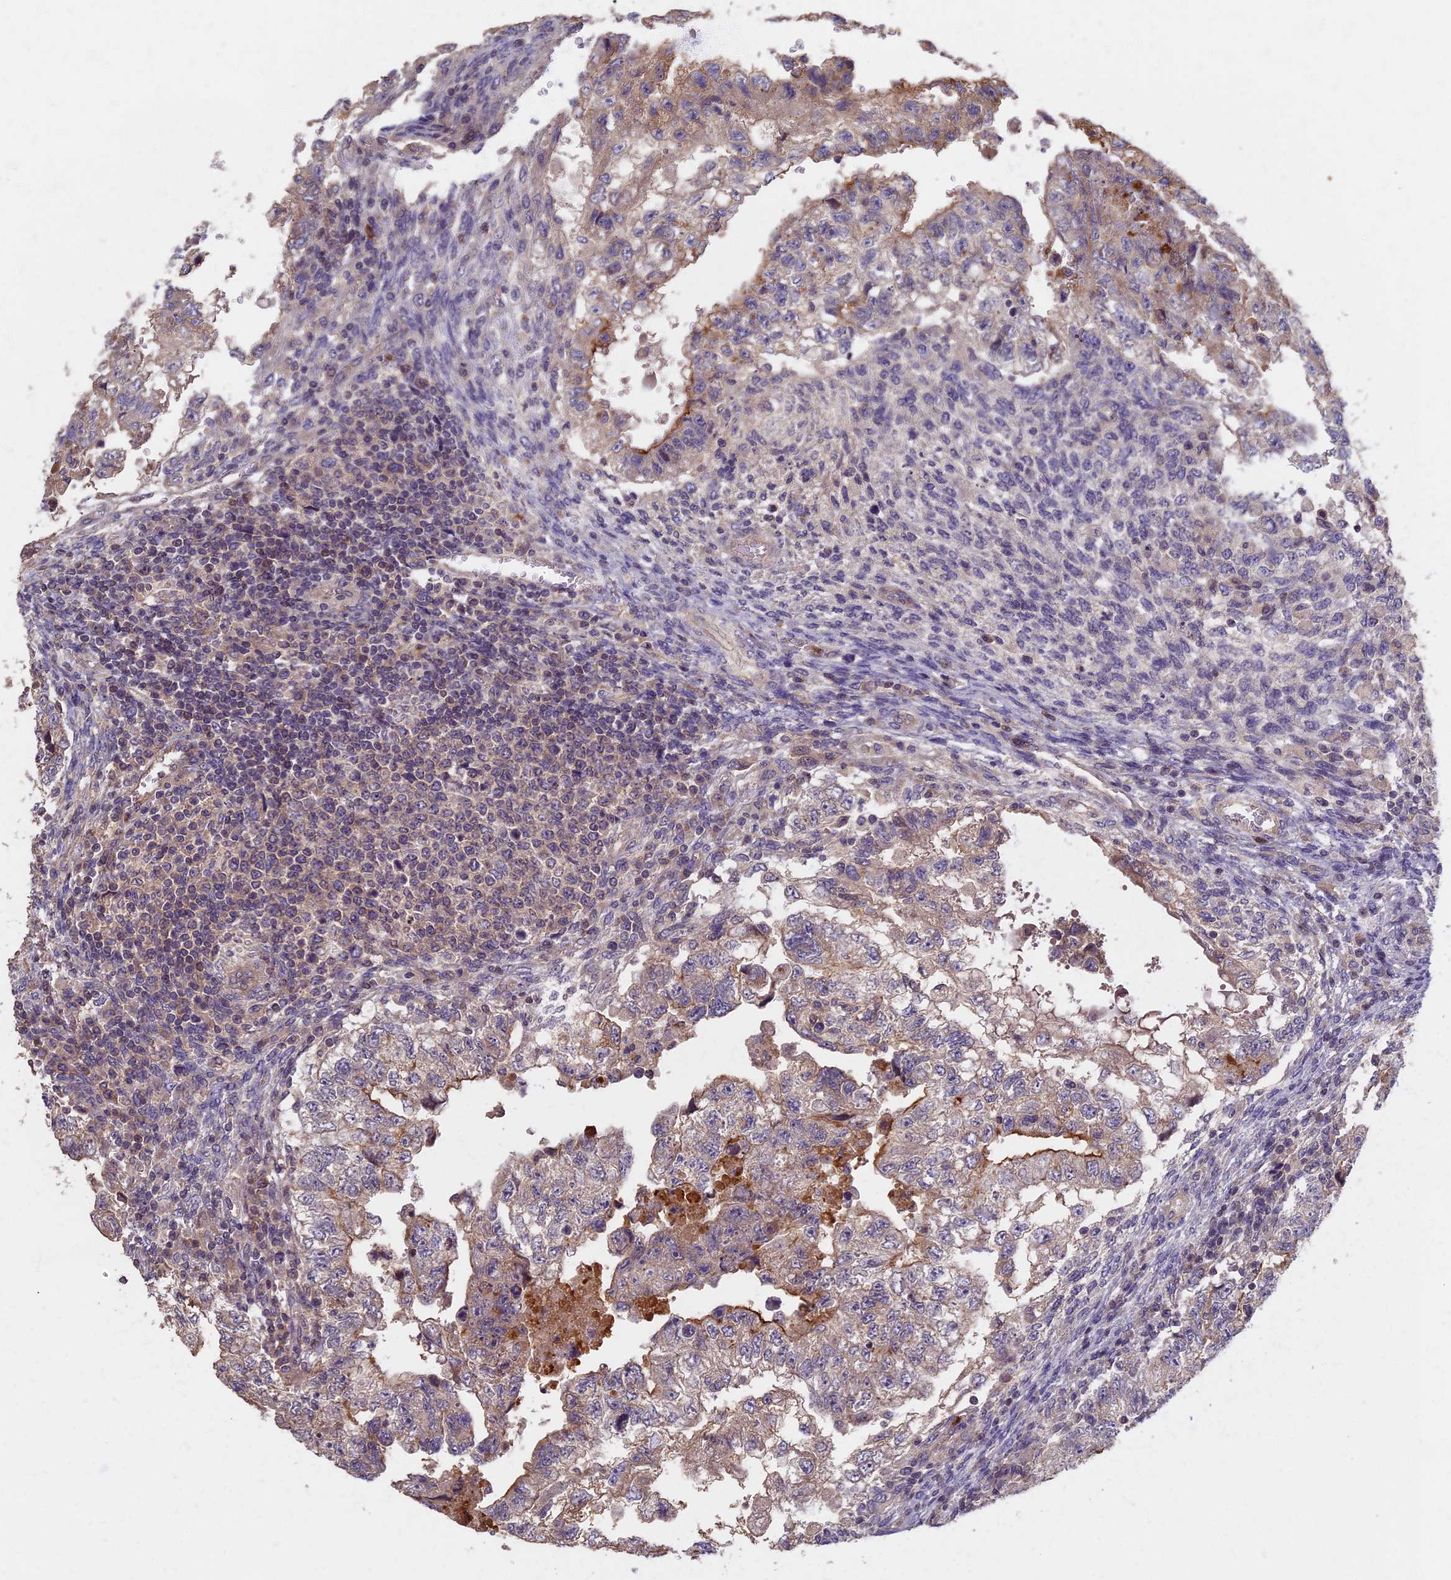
{"staining": {"intensity": "weak", "quantity": "25%-75%", "location": "cytoplasmic/membranous"}, "tissue": "testis cancer", "cell_type": "Tumor cells", "image_type": "cancer", "snomed": [{"axis": "morphology", "description": "Carcinoma, Embryonal, NOS"}, {"axis": "topography", "description": "Testis"}], "caption": "Immunohistochemical staining of human testis cancer displays low levels of weak cytoplasmic/membranous positivity in approximately 25%-75% of tumor cells.", "gene": "AP4E1", "patient": {"sex": "male", "age": 36}}